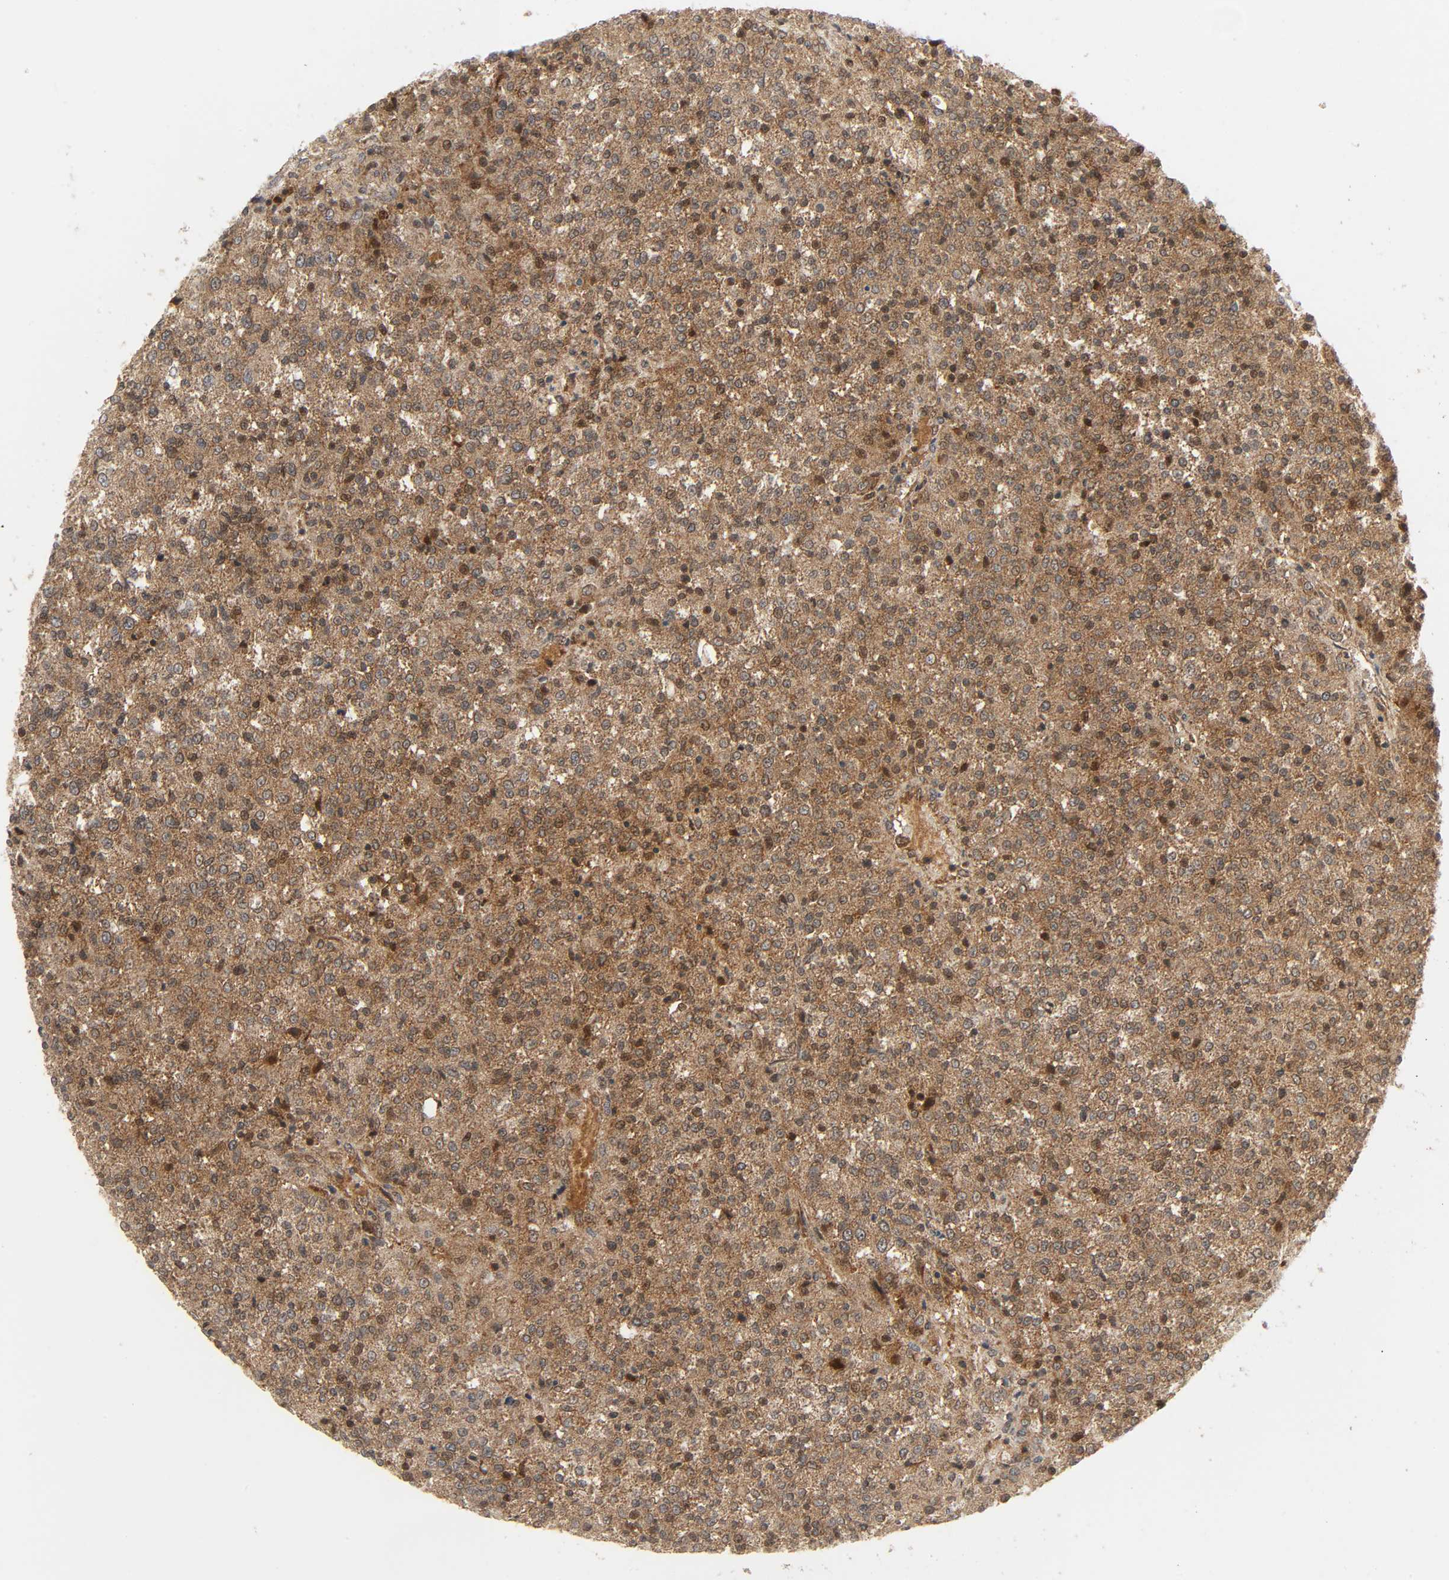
{"staining": {"intensity": "moderate", "quantity": ">75%", "location": "cytoplasmic/membranous"}, "tissue": "testis cancer", "cell_type": "Tumor cells", "image_type": "cancer", "snomed": [{"axis": "morphology", "description": "Seminoma, NOS"}, {"axis": "topography", "description": "Testis"}], "caption": "Moderate cytoplasmic/membranous positivity for a protein is identified in approximately >75% of tumor cells of seminoma (testis) using immunohistochemistry (IHC).", "gene": "CHUK", "patient": {"sex": "male", "age": 59}}